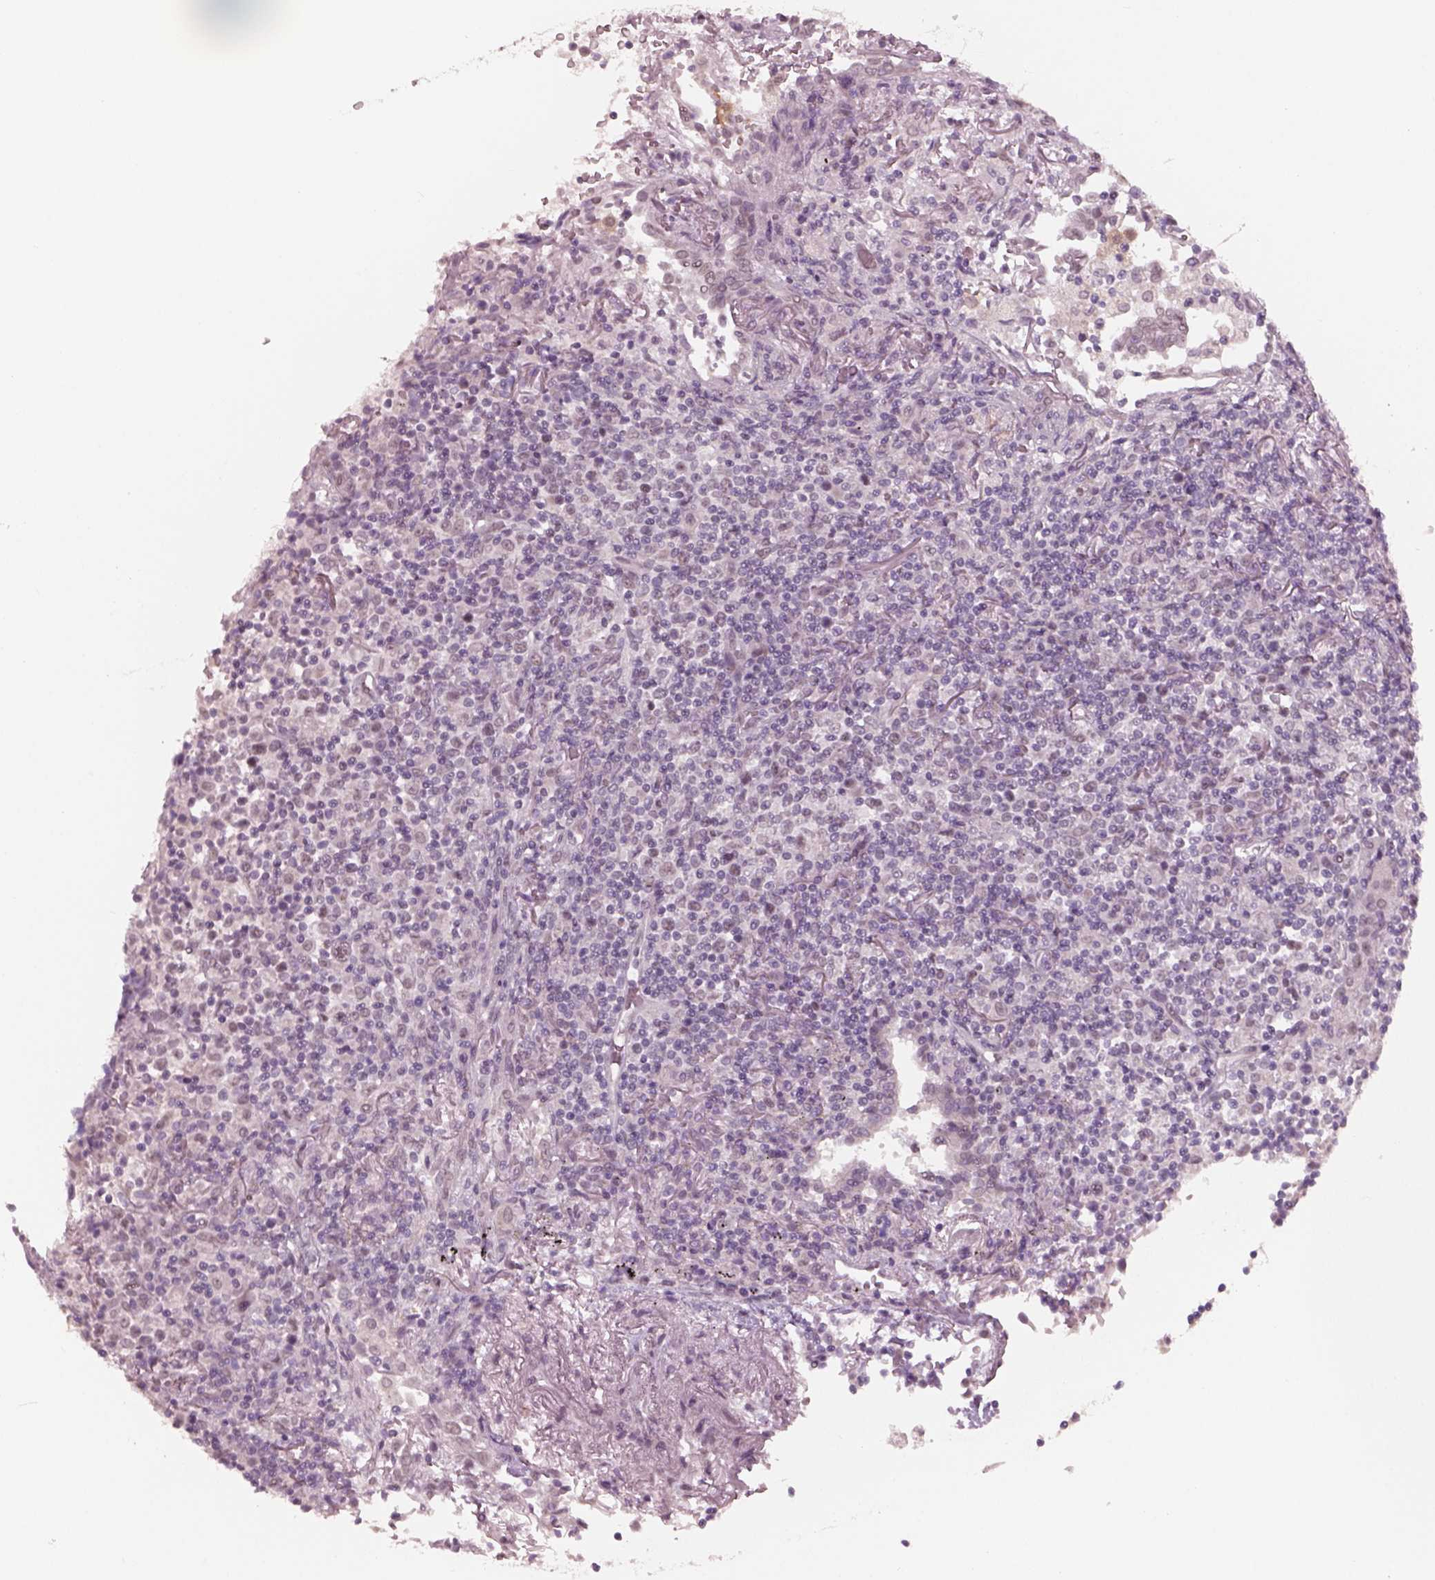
{"staining": {"intensity": "negative", "quantity": "none", "location": "none"}, "tissue": "lymphoma", "cell_type": "Tumor cells", "image_type": "cancer", "snomed": [{"axis": "morphology", "description": "Malignant lymphoma, non-Hodgkin's type, High grade"}, {"axis": "topography", "description": "Lung"}], "caption": "Immunohistochemistry of human high-grade malignant lymphoma, non-Hodgkin's type exhibits no positivity in tumor cells.", "gene": "NAT8", "patient": {"sex": "male", "age": 79}}